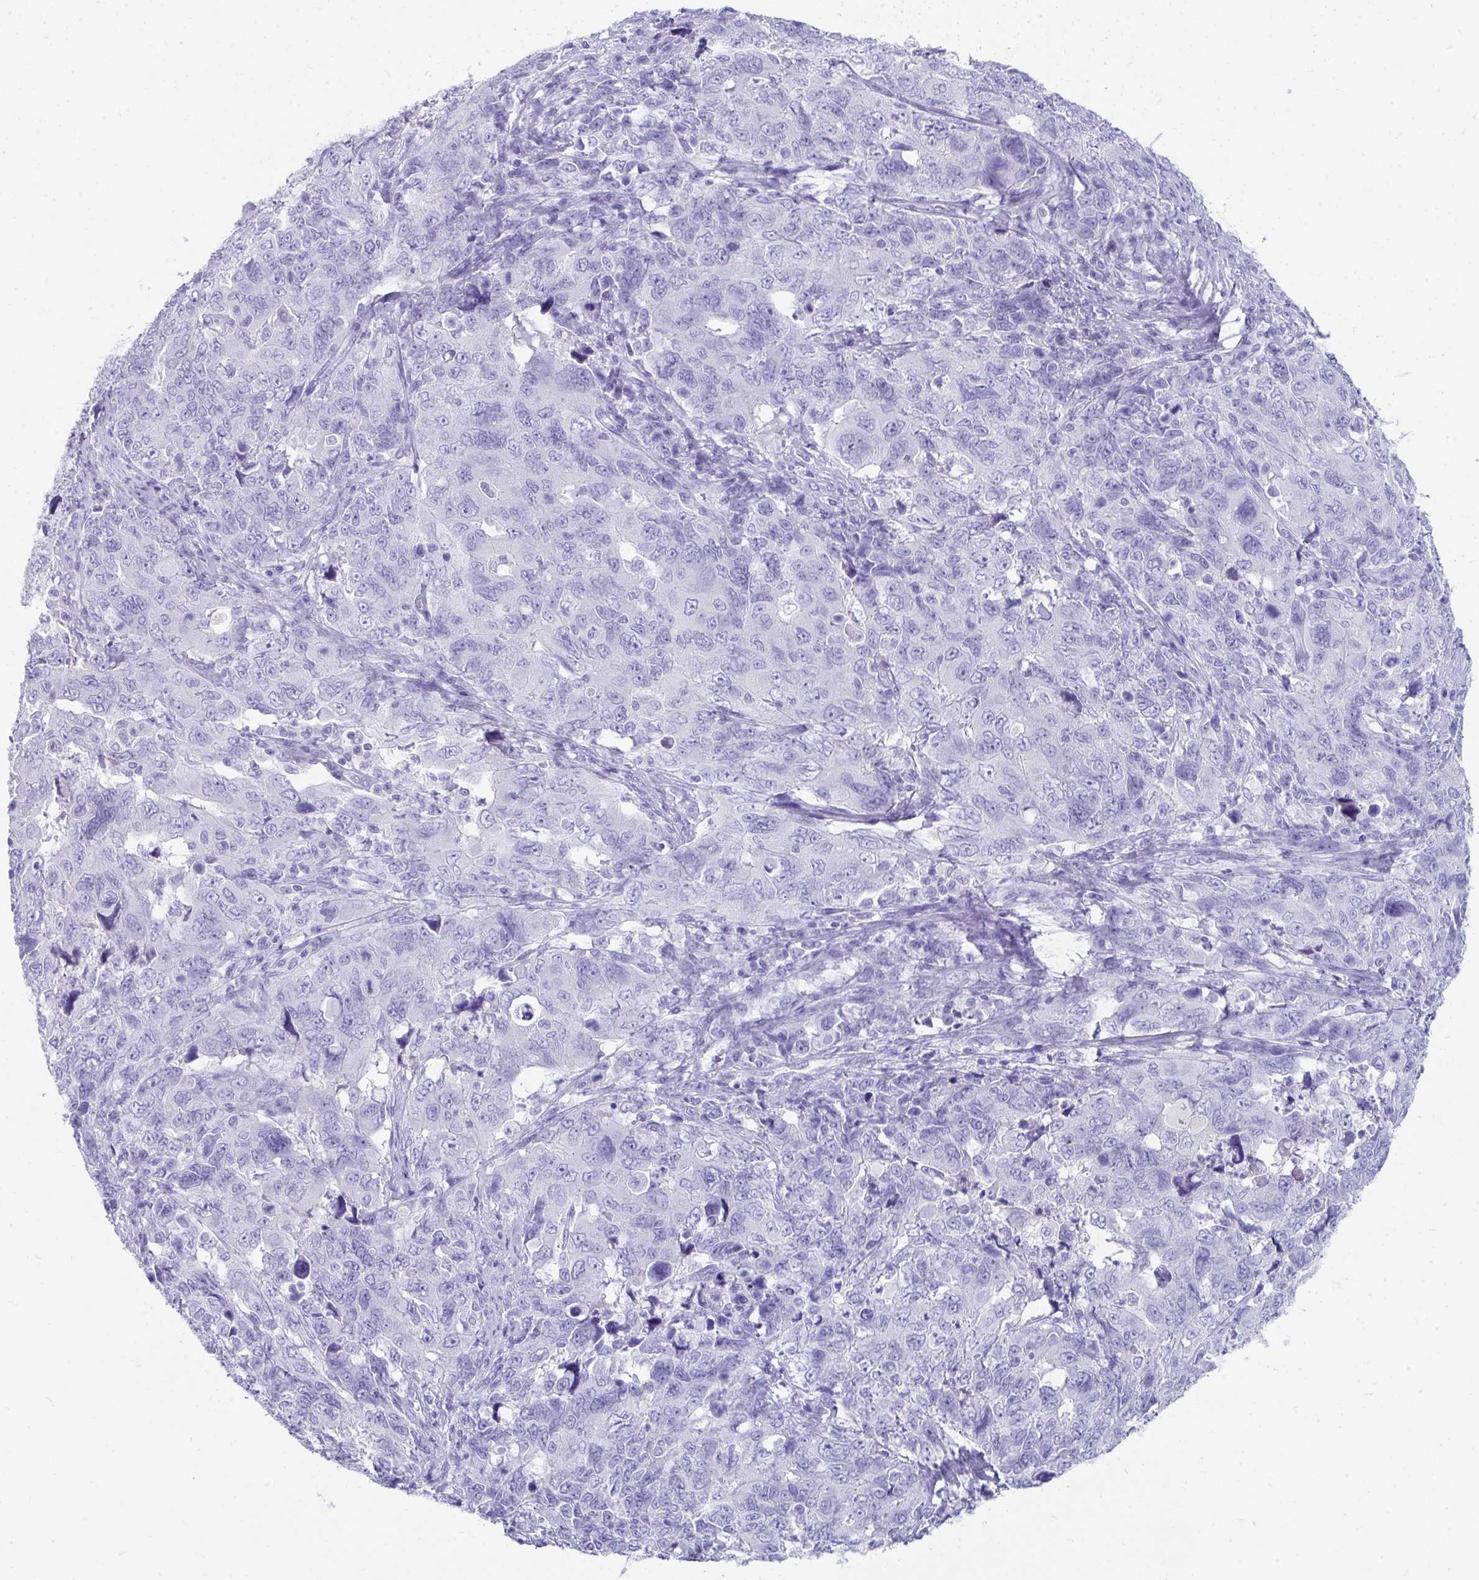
{"staining": {"intensity": "negative", "quantity": "none", "location": "none"}, "tissue": "cervical cancer", "cell_type": "Tumor cells", "image_type": "cancer", "snomed": [{"axis": "morphology", "description": "Adenocarcinoma, NOS"}, {"axis": "topography", "description": "Cervix"}], "caption": "This is an IHC histopathology image of human cervical cancer. There is no expression in tumor cells.", "gene": "SEC14L3", "patient": {"sex": "female", "age": 63}}